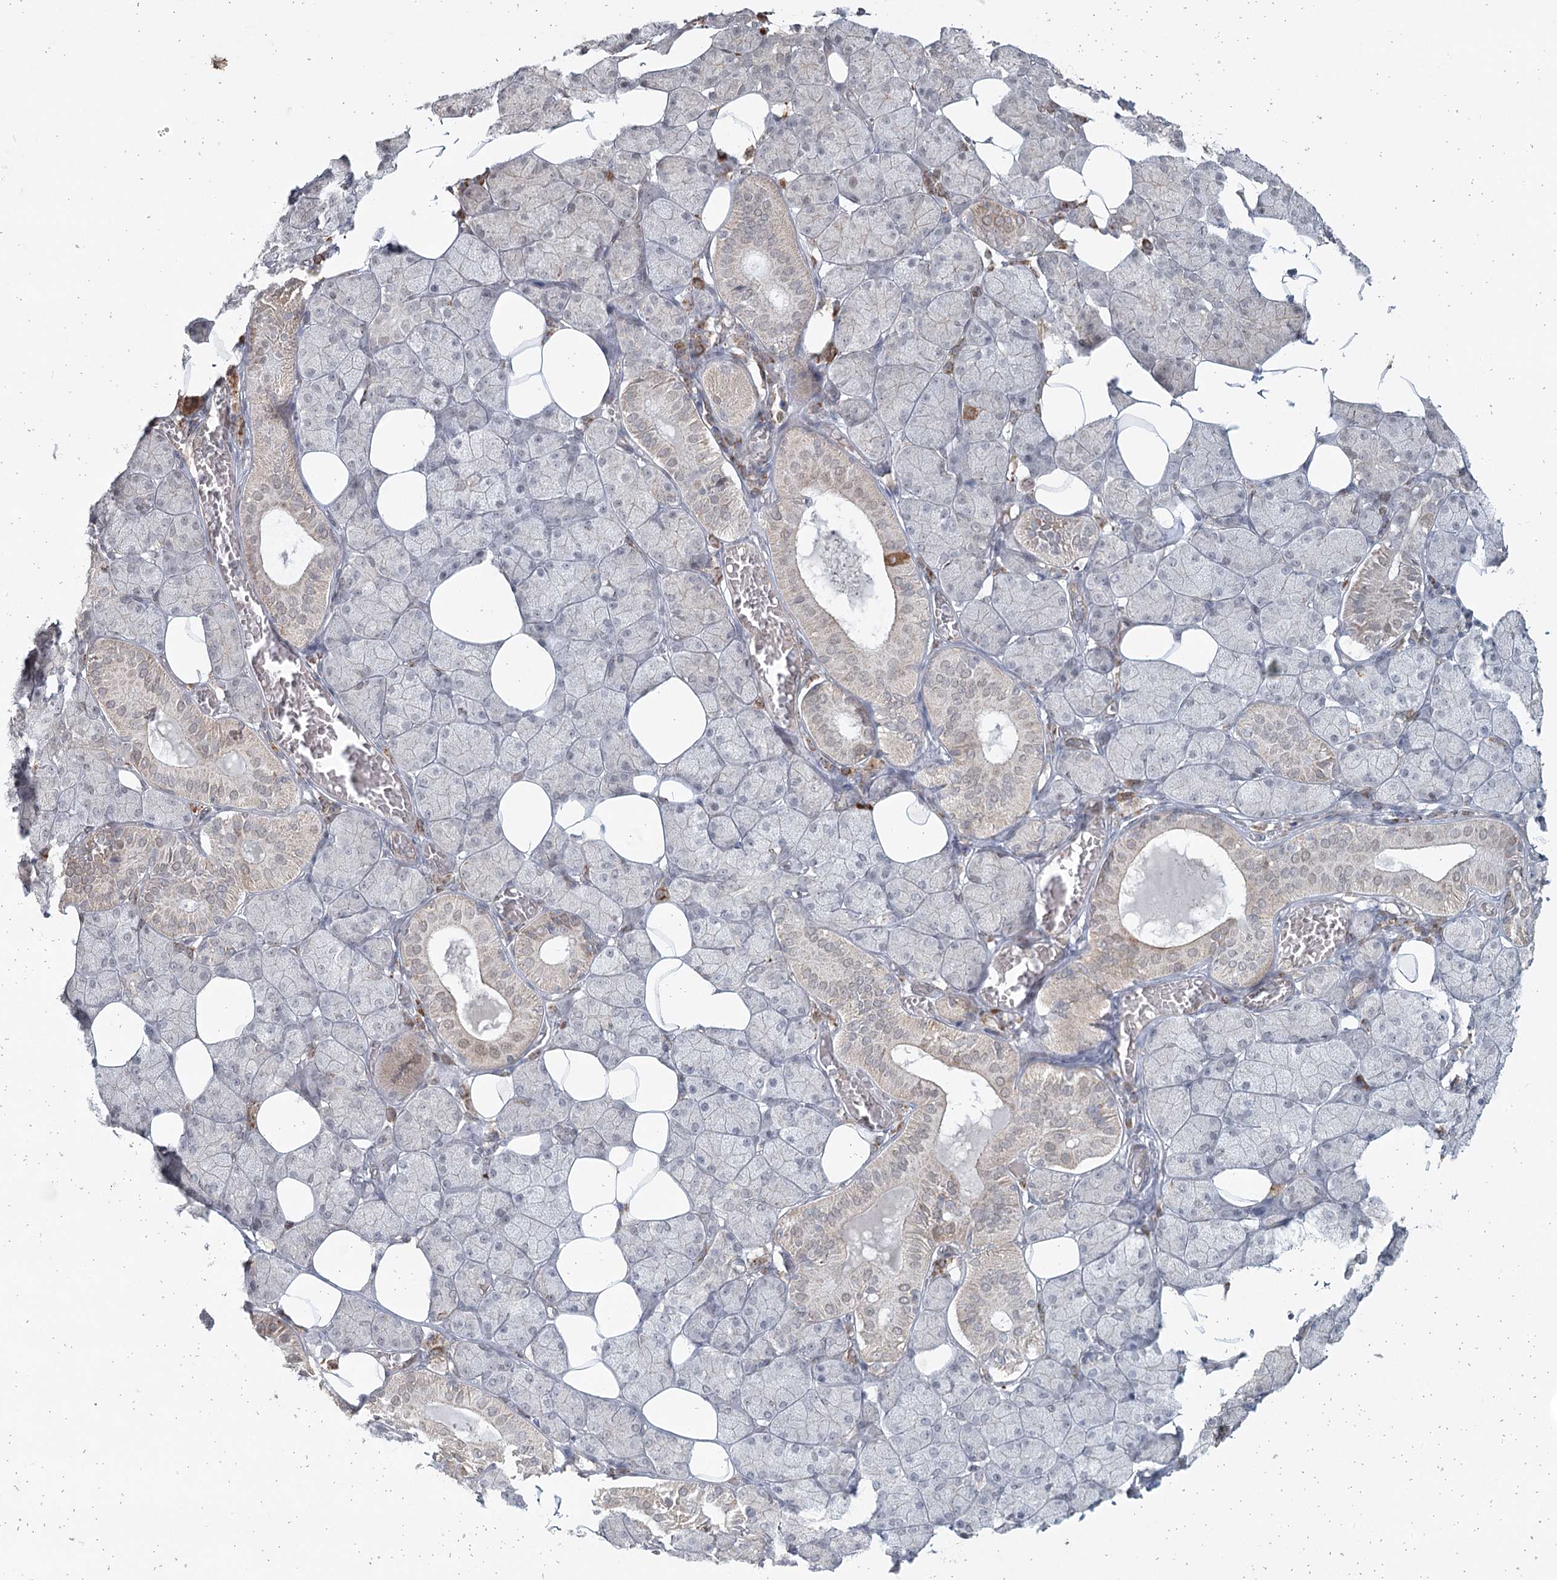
{"staining": {"intensity": "moderate", "quantity": "<25%", "location": "cytoplasmic/membranous"}, "tissue": "salivary gland", "cell_type": "Glandular cells", "image_type": "normal", "snomed": [{"axis": "morphology", "description": "Normal tissue, NOS"}, {"axis": "topography", "description": "Salivary gland"}], "caption": "Immunohistochemistry of unremarkable human salivary gland demonstrates low levels of moderate cytoplasmic/membranous expression in approximately <25% of glandular cells.", "gene": "LACTB", "patient": {"sex": "female", "age": 33}}